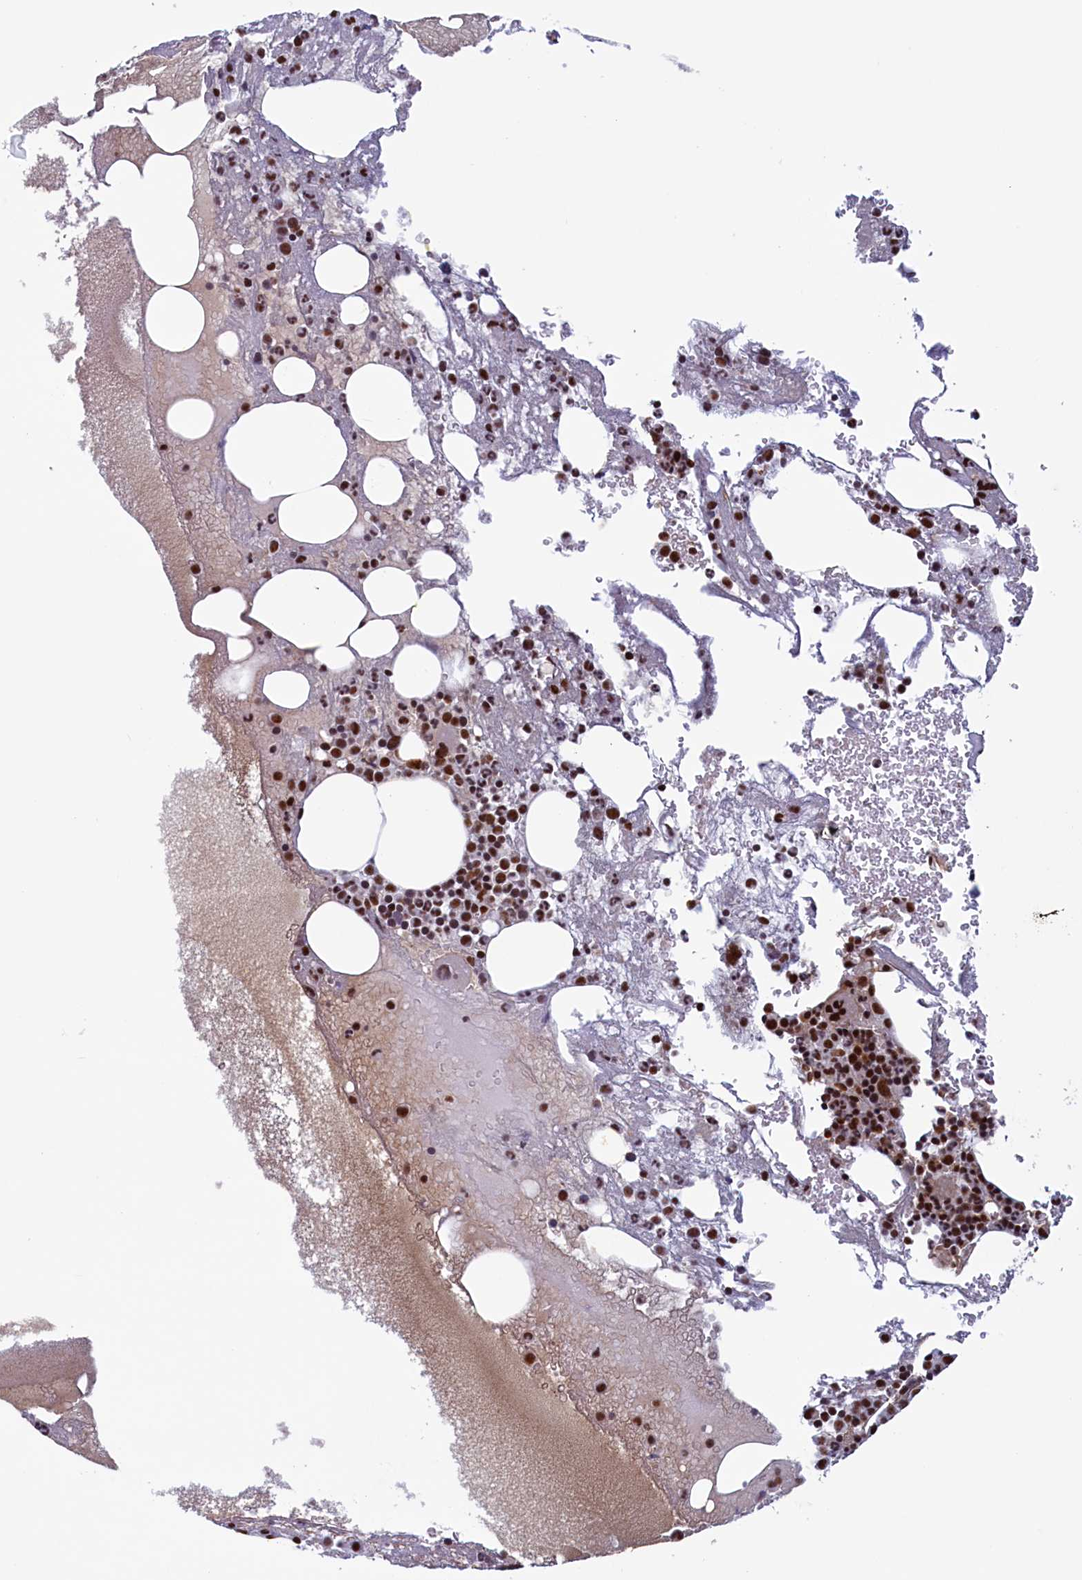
{"staining": {"intensity": "strong", "quantity": ">75%", "location": "nuclear"}, "tissue": "bone marrow", "cell_type": "Hematopoietic cells", "image_type": "normal", "snomed": [{"axis": "morphology", "description": "Normal tissue, NOS"}, {"axis": "topography", "description": "Bone marrow"}], "caption": "Protein expression analysis of normal human bone marrow reveals strong nuclear staining in approximately >75% of hematopoietic cells. Nuclei are stained in blue.", "gene": "ZC3H18", "patient": {"sex": "male", "age": 61}}